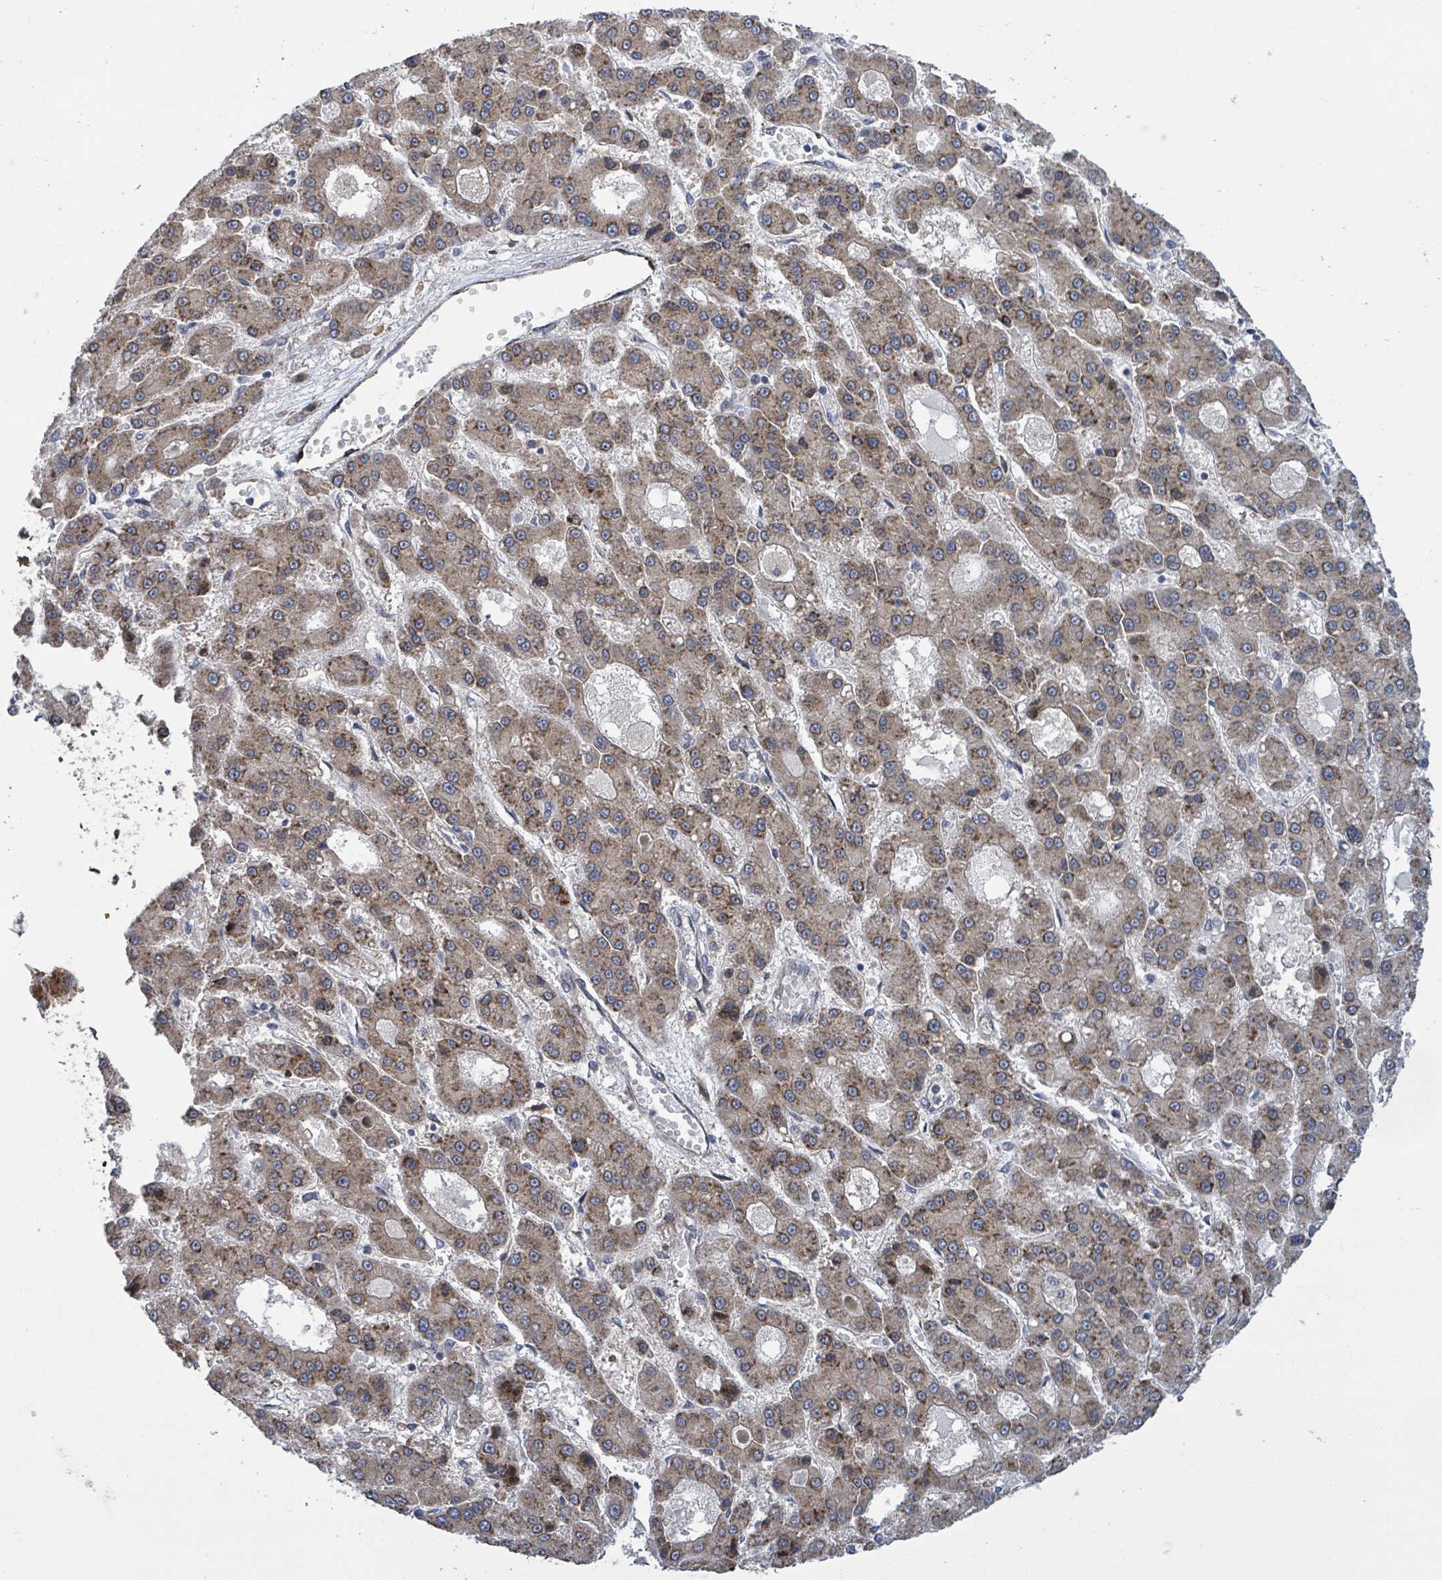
{"staining": {"intensity": "moderate", "quantity": "25%-75%", "location": "cytoplasmic/membranous"}, "tissue": "liver cancer", "cell_type": "Tumor cells", "image_type": "cancer", "snomed": [{"axis": "morphology", "description": "Carcinoma, Hepatocellular, NOS"}, {"axis": "topography", "description": "Liver"}], "caption": "Protein staining by immunohistochemistry (IHC) shows moderate cytoplasmic/membranous staining in approximately 25%-75% of tumor cells in hepatocellular carcinoma (liver).", "gene": "NOMO1", "patient": {"sex": "male", "age": 70}}